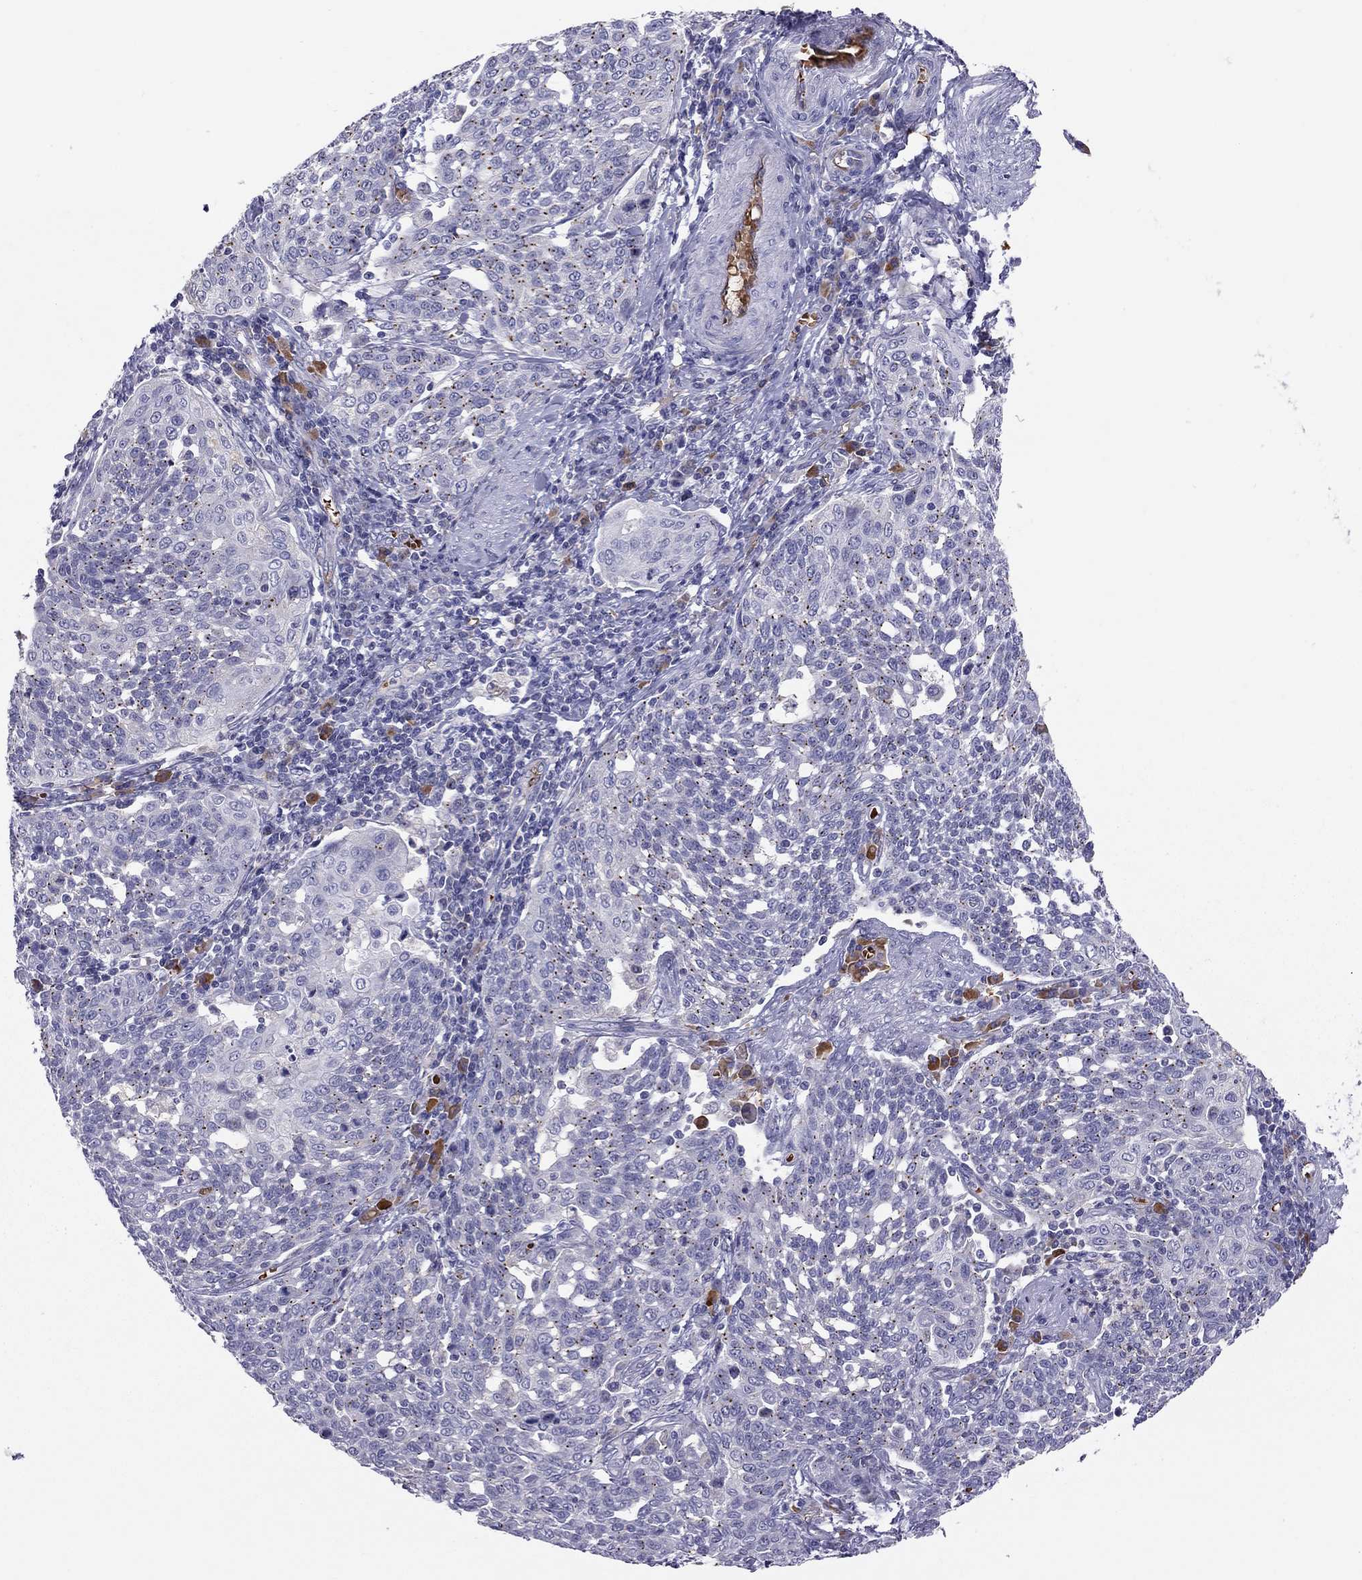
{"staining": {"intensity": "negative", "quantity": "none", "location": "none"}, "tissue": "cervical cancer", "cell_type": "Tumor cells", "image_type": "cancer", "snomed": [{"axis": "morphology", "description": "Squamous cell carcinoma, NOS"}, {"axis": "topography", "description": "Cervix"}], "caption": "This is a photomicrograph of immunohistochemistry (IHC) staining of cervical cancer (squamous cell carcinoma), which shows no positivity in tumor cells.", "gene": "FRMD1", "patient": {"sex": "female", "age": 34}}